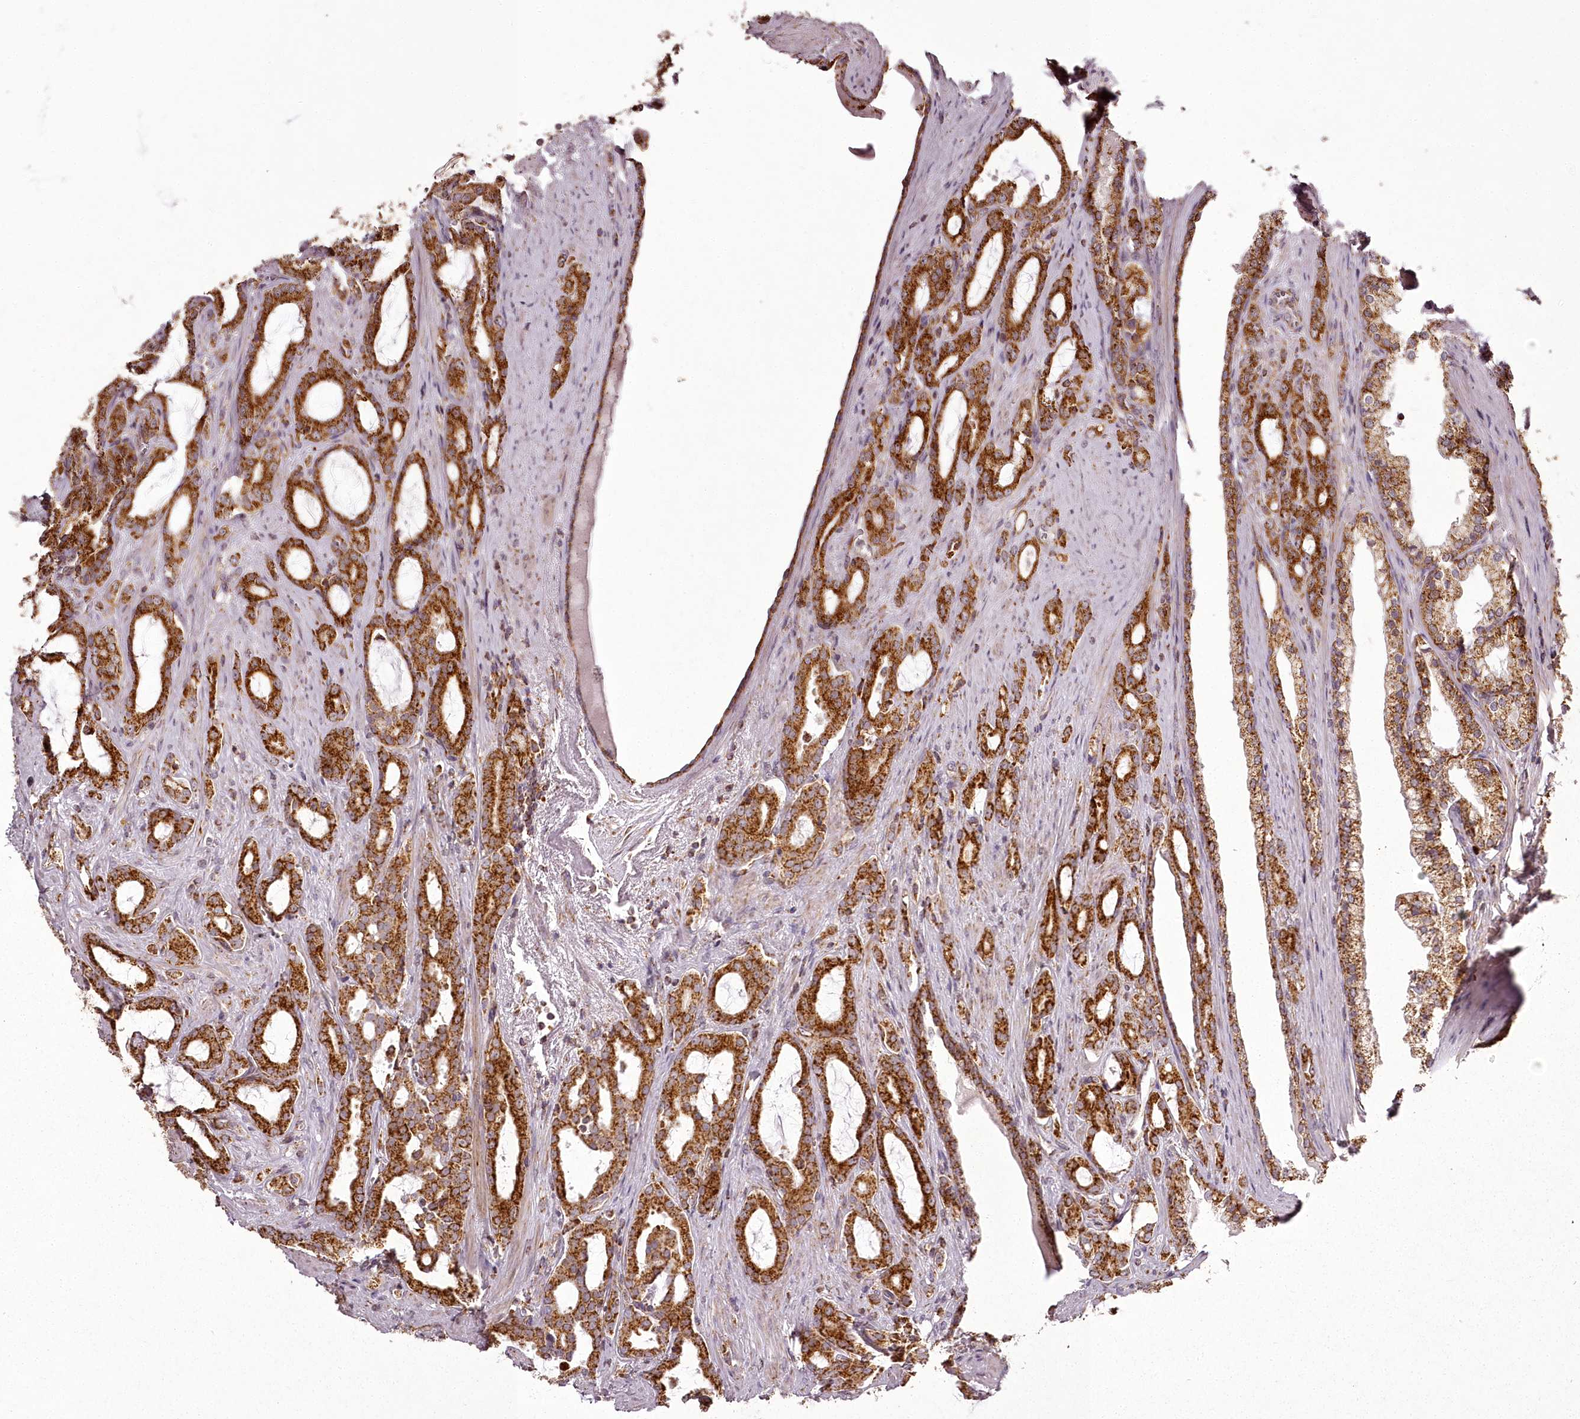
{"staining": {"intensity": "strong", "quantity": ">75%", "location": "cytoplasmic/membranous"}, "tissue": "prostate cancer", "cell_type": "Tumor cells", "image_type": "cancer", "snomed": [{"axis": "morphology", "description": "Adenocarcinoma, High grade"}, {"axis": "topography", "description": "Prostate"}], "caption": "Immunohistochemistry staining of high-grade adenocarcinoma (prostate), which reveals high levels of strong cytoplasmic/membranous expression in approximately >75% of tumor cells indicating strong cytoplasmic/membranous protein positivity. The staining was performed using DAB (brown) for protein detection and nuclei were counterstained in hematoxylin (blue).", "gene": "CHCHD2", "patient": {"sex": "male", "age": 72}}